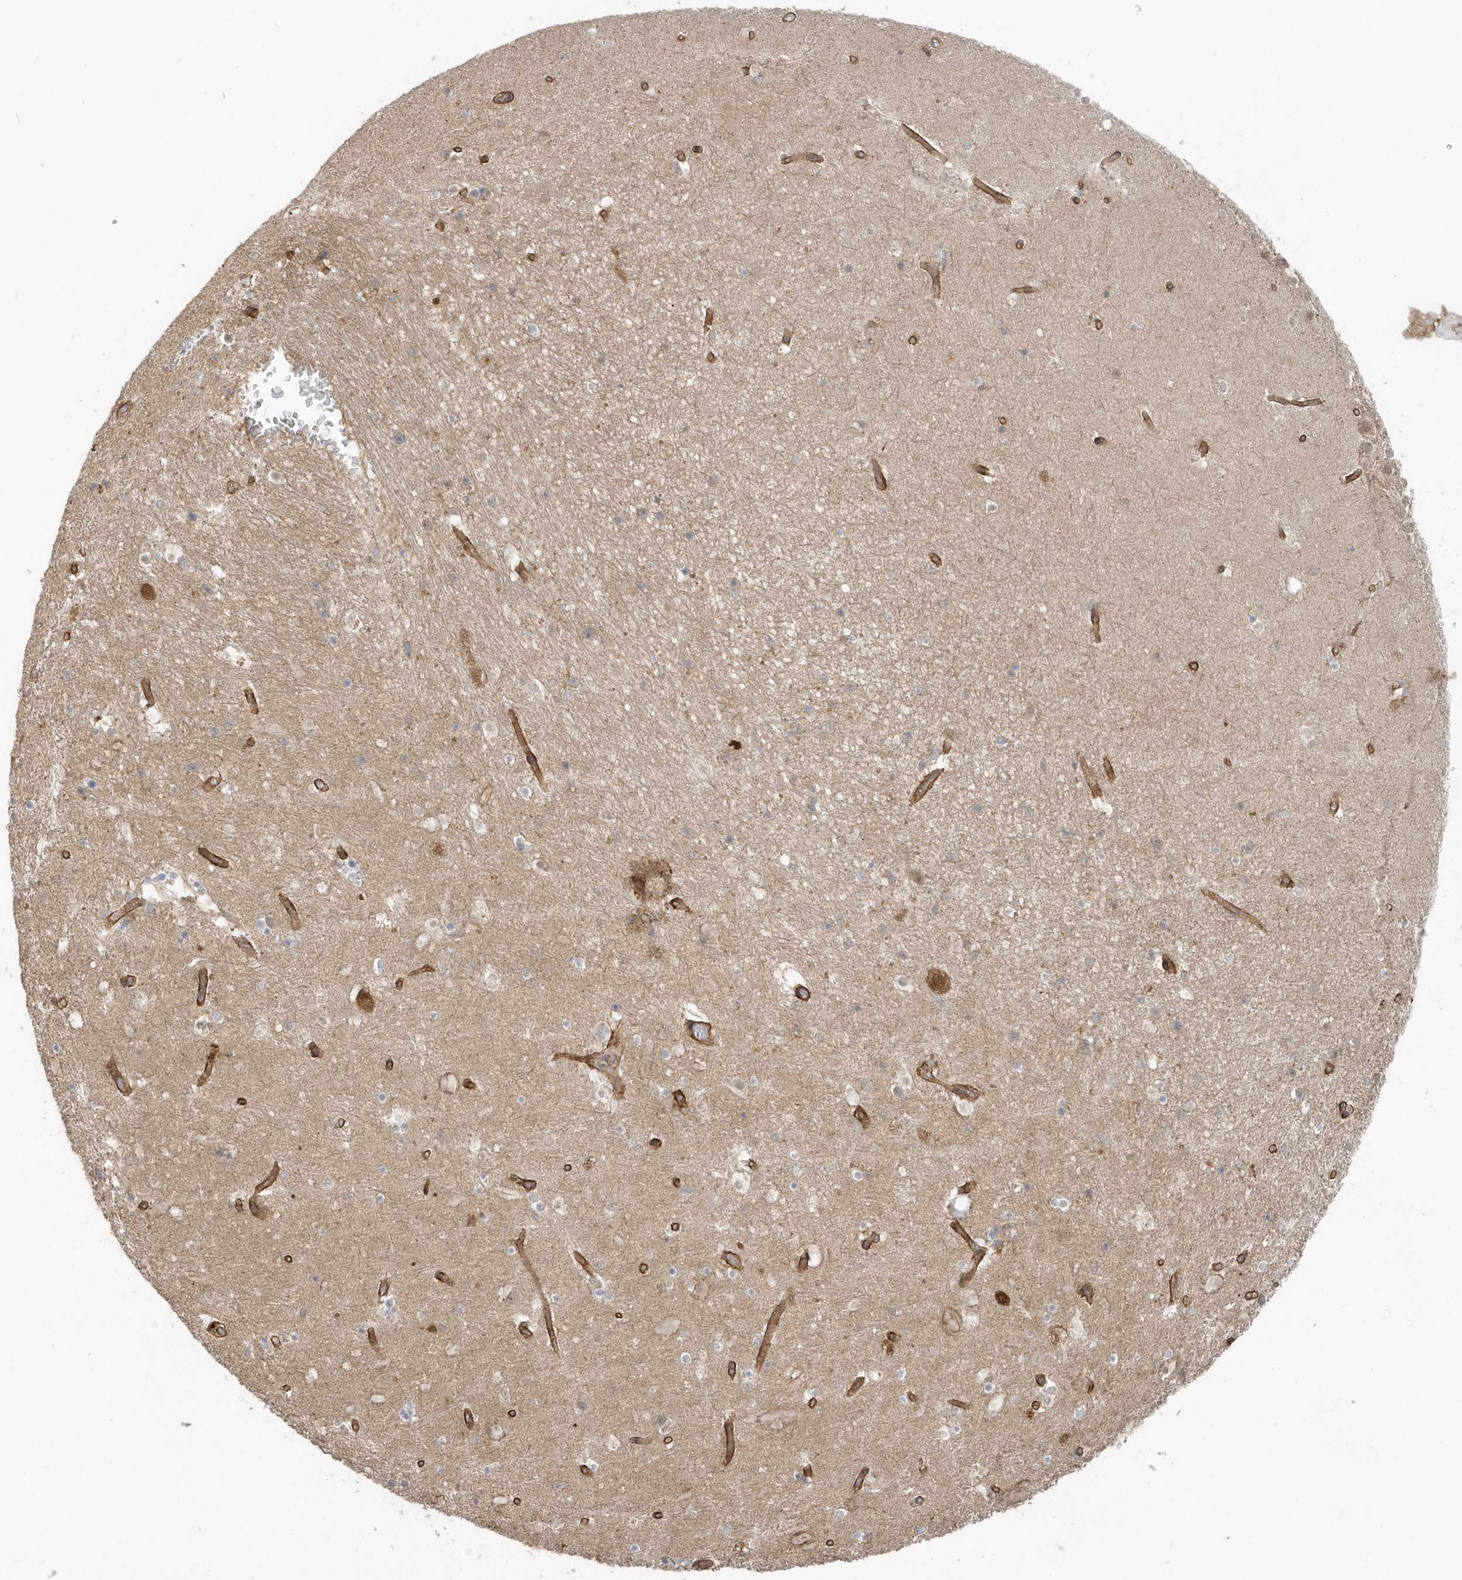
{"staining": {"intensity": "negative", "quantity": "none", "location": "none"}, "tissue": "hippocampus", "cell_type": "Glial cells", "image_type": "normal", "snomed": [{"axis": "morphology", "description": "Normal tissue, NOS"}, {"axis": "topography", "description": "Hippocampus"}], "caption": "Glial cells are negative for protein expression in benign human hippocampus. The staining was performed using DAB to visualize the protein expression in brown, while the nuclei were stained in blue with hematoxylin (Magnification: 20x).", "gene": "ACTR1A", "patient": {"sex": "female", "age": 52}}